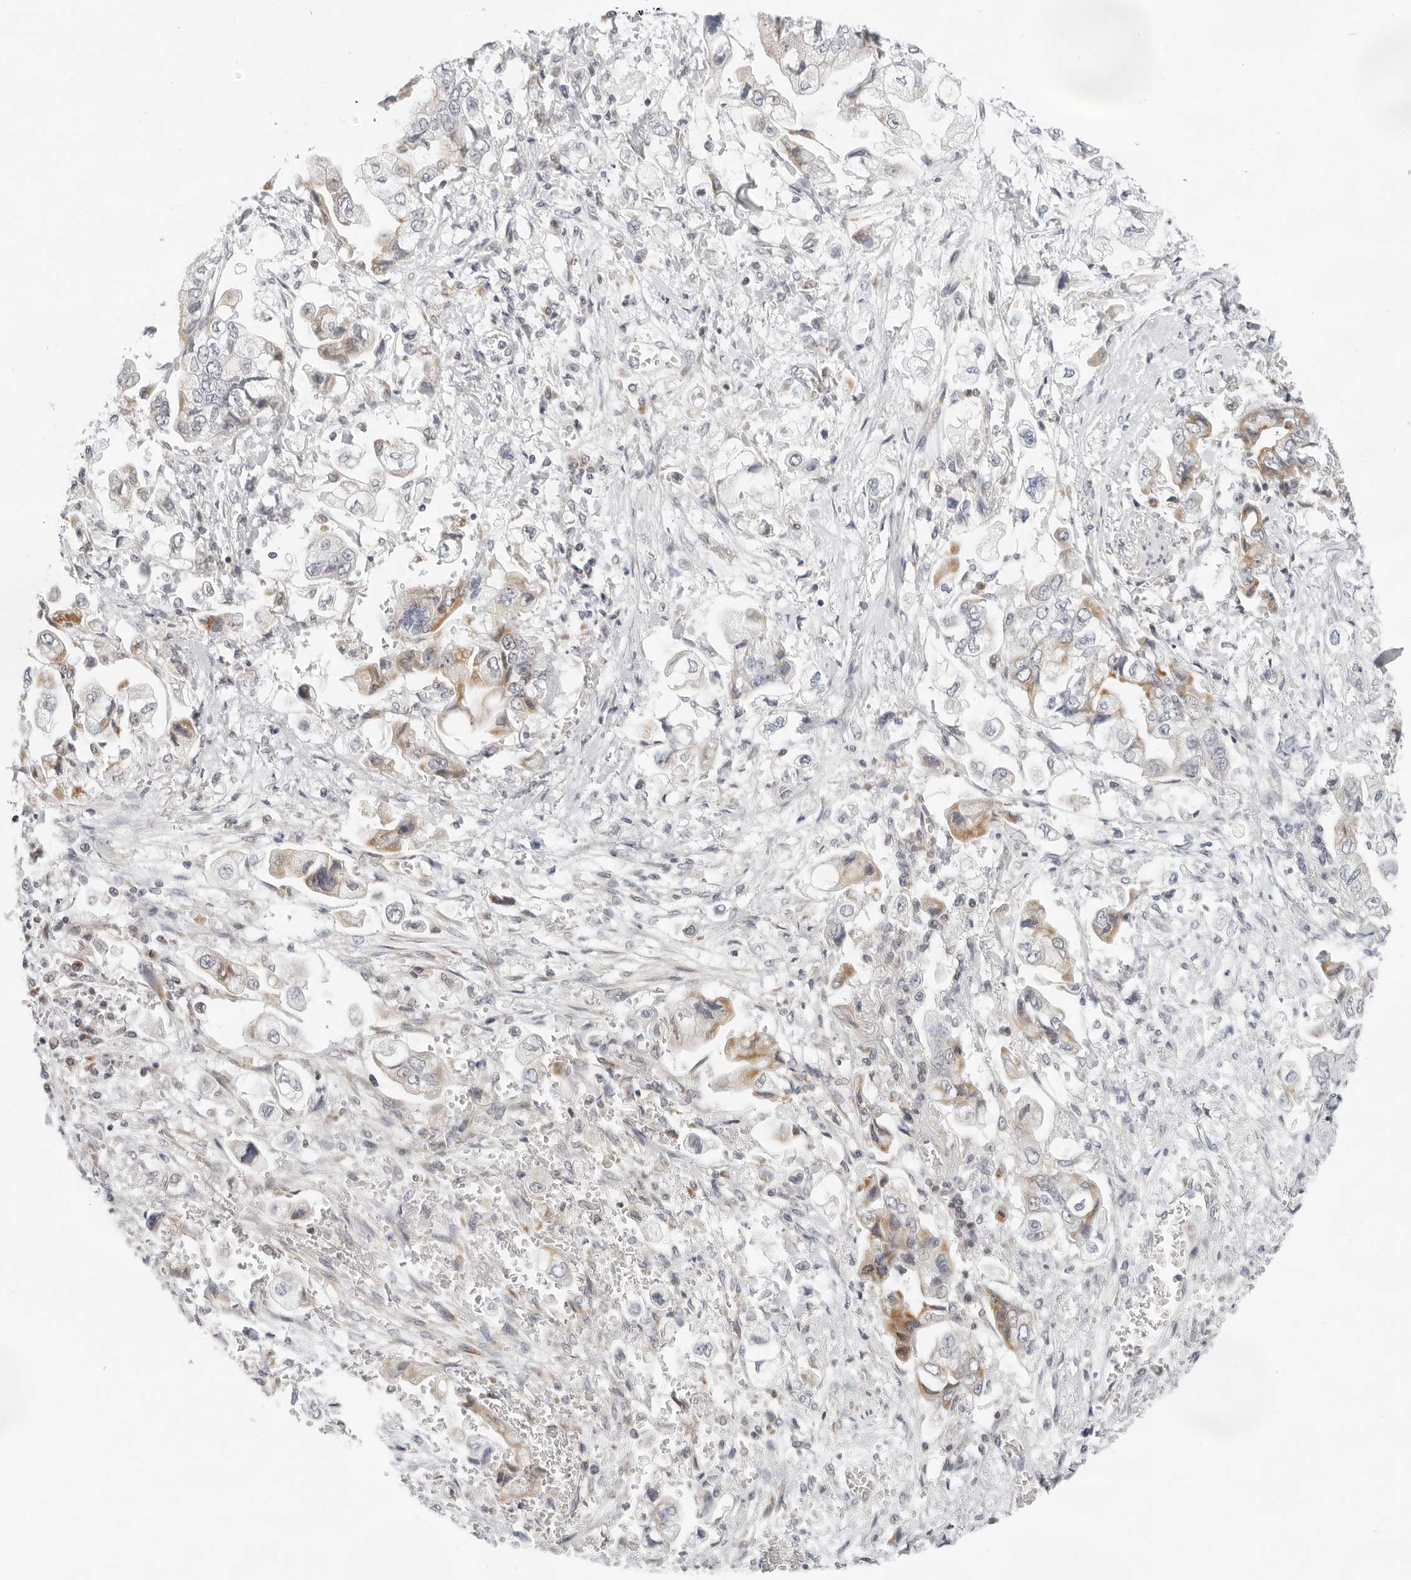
{"staining": {"intensity": "moderate", "quantity": "25%-75%", "location": "cytoplasmic/membranous"}, "tissue": "stomach cancer", "cell_type": "Tumor cells", "image_type": "cancer", "snomed": [{"axis": "morphology", "description": "Adenocarcinoma, NOS"}, {"axis": "topography", "description": "Stomach"}], "caption": "Immunohistochemistry (IHC) staining of stomach adenocarcinoma, which displays medium levels of moderate cytoplasmic/membranous staining in approximately 25%-75% of tumor cells indicating moderate cytoplasmic/membranous protein staining. The staining was performed using DAB (3,3'-diaminobenzidine) (brown) for protein detection and nuclei were counterstained in hematoxylin (blue).", "gene": "CIART", "patient": {"sex": "male", "age": 62}}